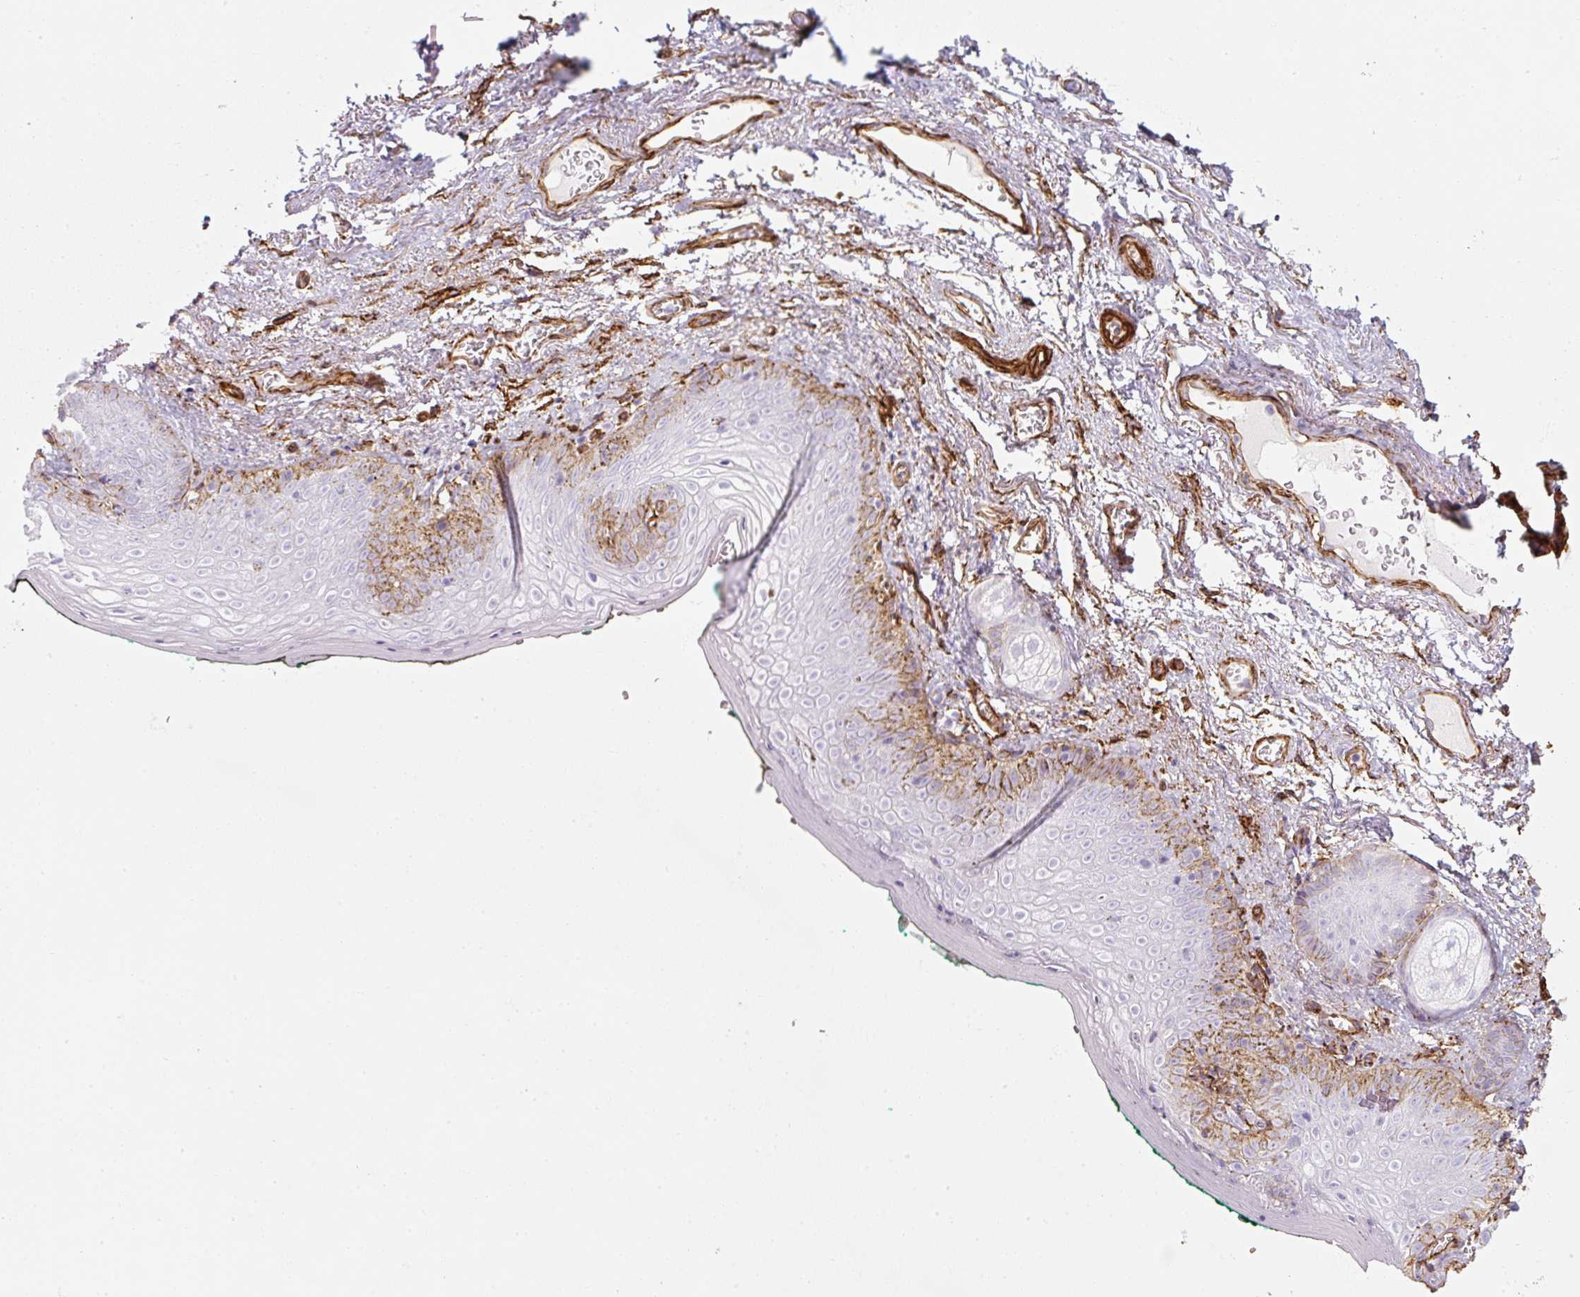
{"staining": {"intensity": "moderate", "quantity": "<25%", "location": "cytoplasmic/membranous"}, "tissue": "vagina", "cell_type": "Squamous epithelial cells", "image_type": "normal", "snomed": [{"axis": "morphology", "description": "Normal tissue, NOS"}, {"axis": "topography", "description": "Vulva"}, {"axis": "topography", "description": "Vagina"}, {"axis": "topography", "description": "Peripheral nerve tissue"}], "caption": "Approximately <25% of squamous epithelial cells in benign human vagina reveal moderate cytoplasmic/membranous protein expression as visualized by brown immunohistochemical staining.", "gene": "CAVIN3", "patient": {"sex": "female", "age": 66}}